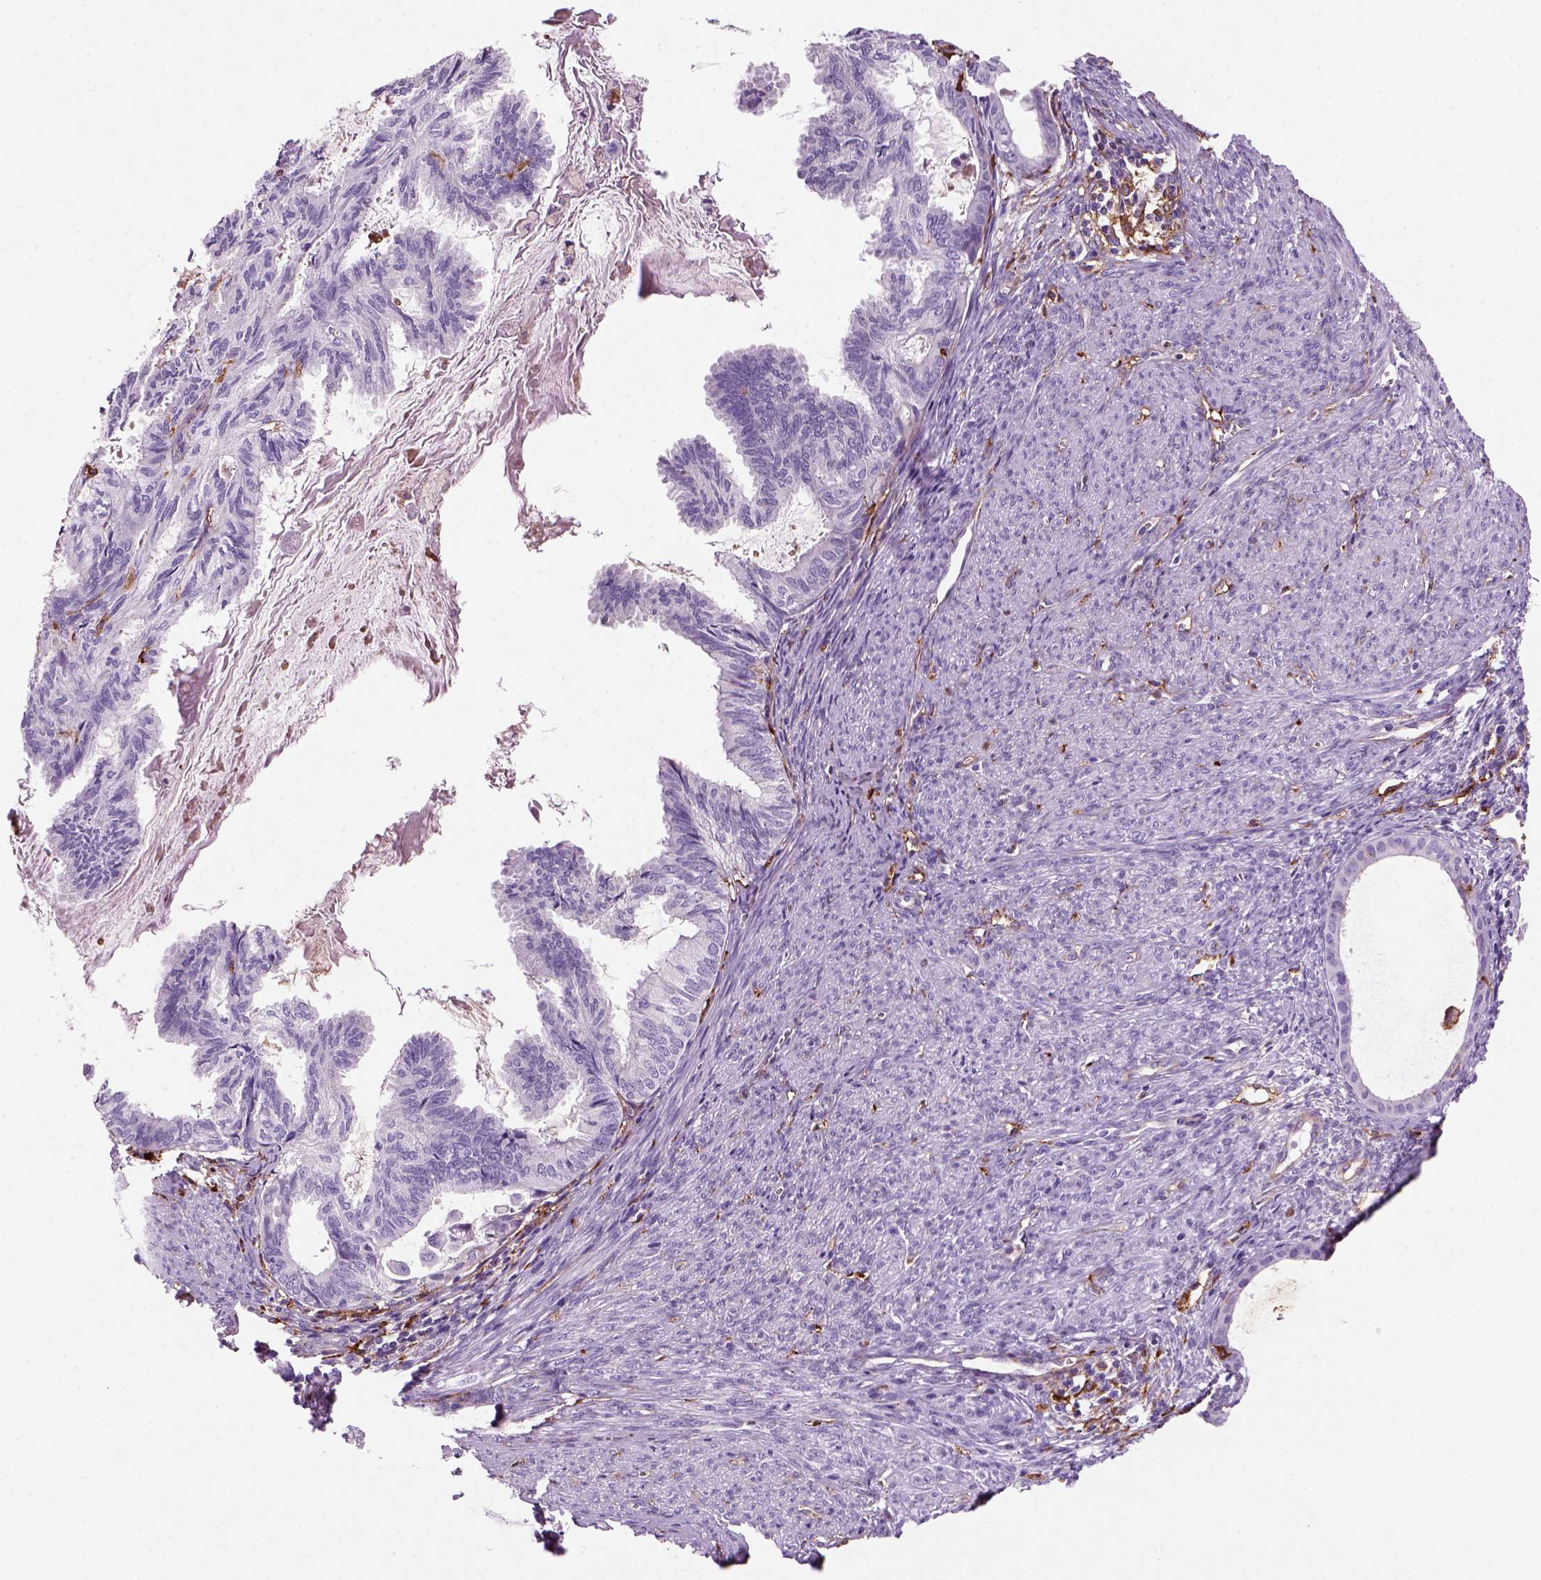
{"staining": {"intensity": "negative", "quantity": "none", "location": "none"}, "tissue": "endometrial cancer", "cell_type": "Tumor cells", "image_type": "cancer", "snomed": [{"axis": "morphology", "description": "Adenocarcinoma, NOS"}, {"axis": "topography", "description": "Endometrium"}], "caption": "Immunohistochemistry micrograph of neoplastic tissue: human endometrial cancer (adenocarcinoma) stained with DAB displays no significant protein staining in tumor cells.", "gene": "MARCKS", "patient": {"sex": "female", "age": 86}}